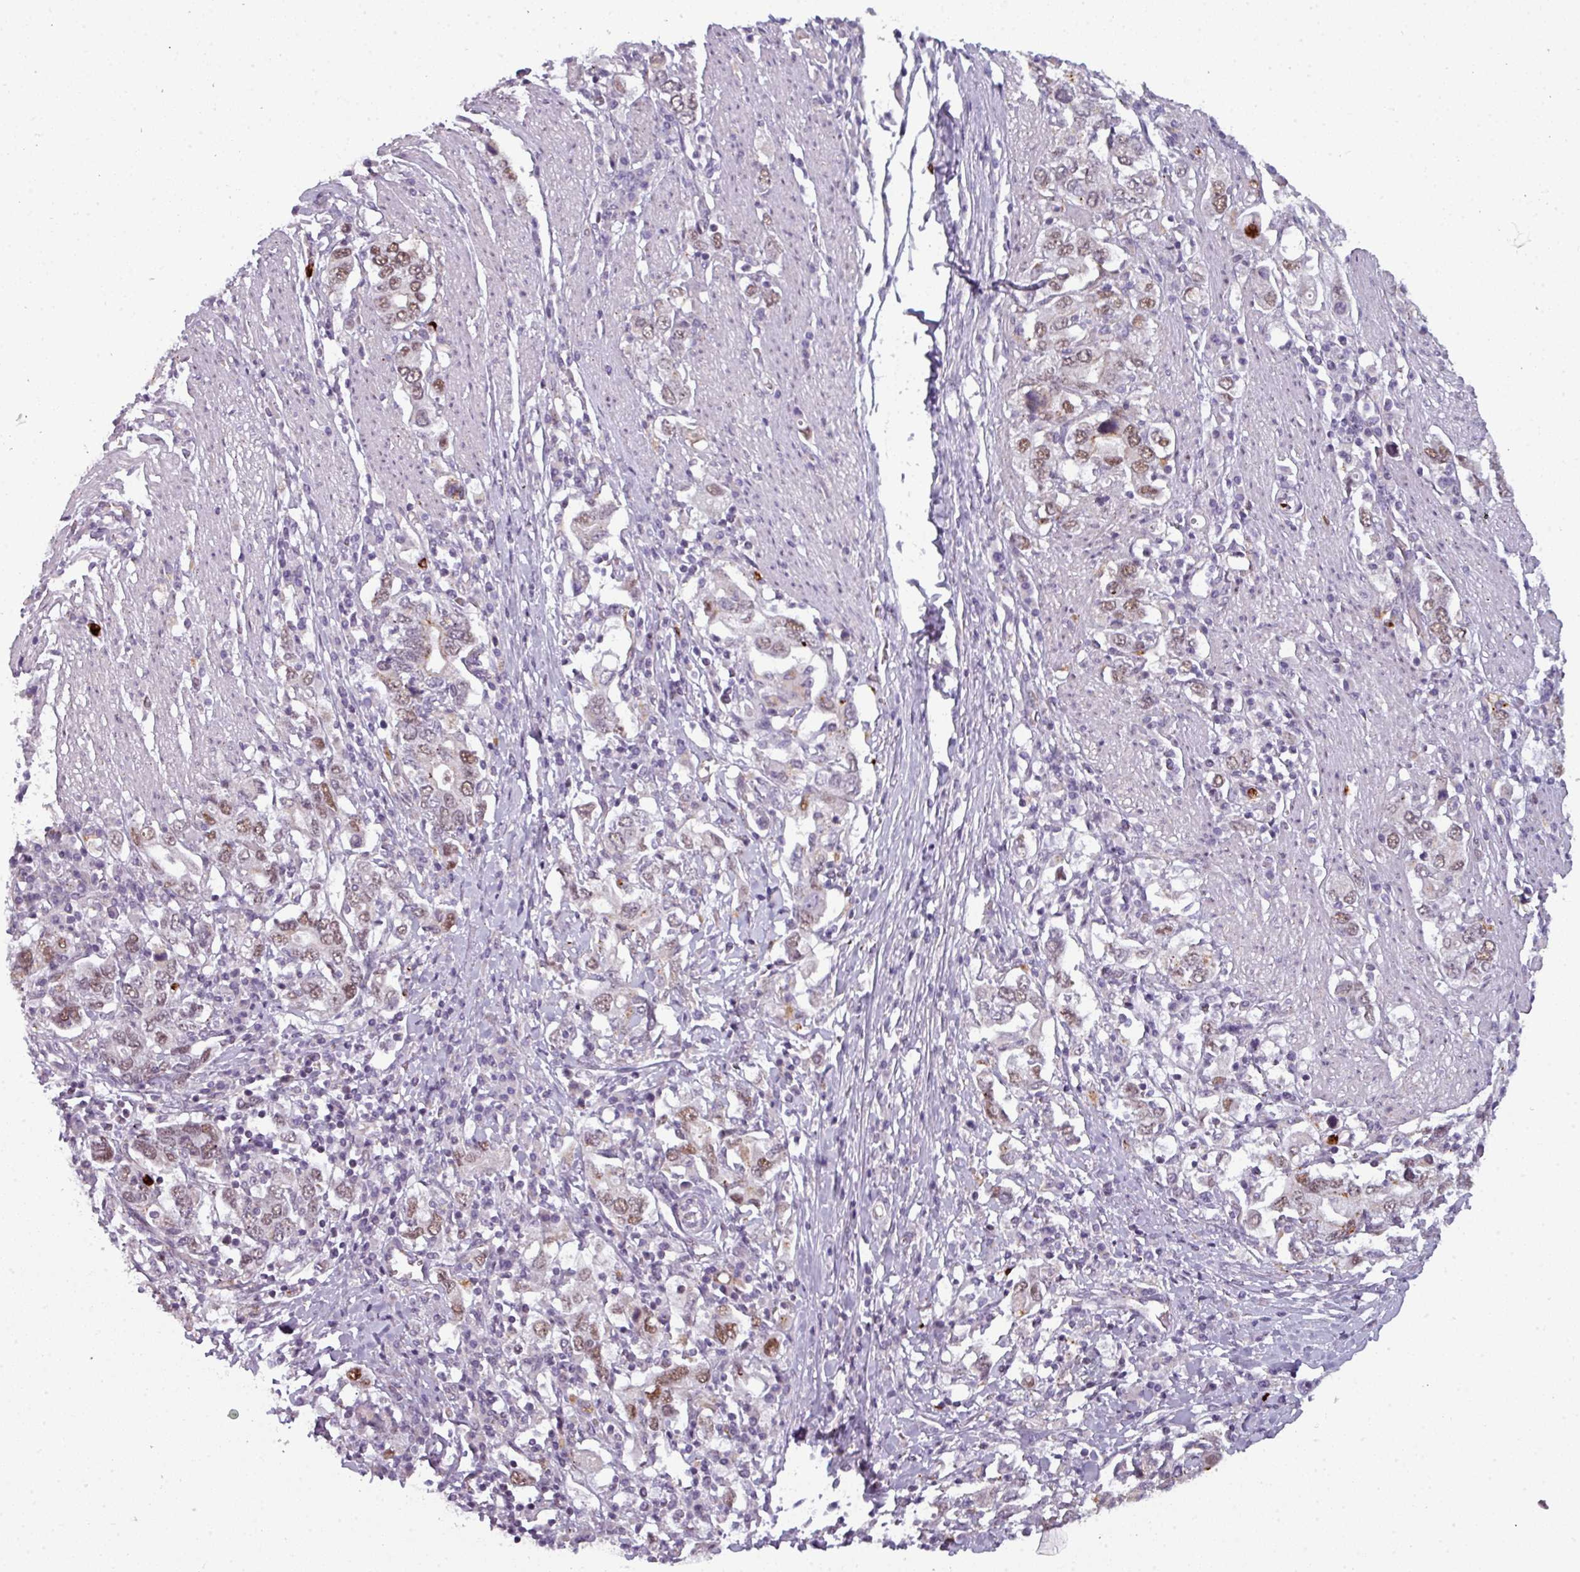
{"staining": {"intensity": "moderate", "quantity": "25%-75%", "location": "nuclear"}, "tissue": "stomach cancer", "cell_type": "Tumor cells", "image_type": "cancer", "snomed": [{"axis": "morphology", "description": "Adenocarcinoma, NOS"}, {"axis": "topography", "description": "Stomach, upper"}, {"axis": "topography", "description": "Stomach"}], "caption": "A medium amount of moderate nuclear expression is present in approximately 25%-75% of tumor cells in stomach cancer (adenocarcinoma) tissue. The staining was performed using DAB, with brown indicating positive protein expression. Nuclei are stained blue with hematoxylin.", "gene": "TMEFF1", "patient": {"sex": "male", "age": 62}}